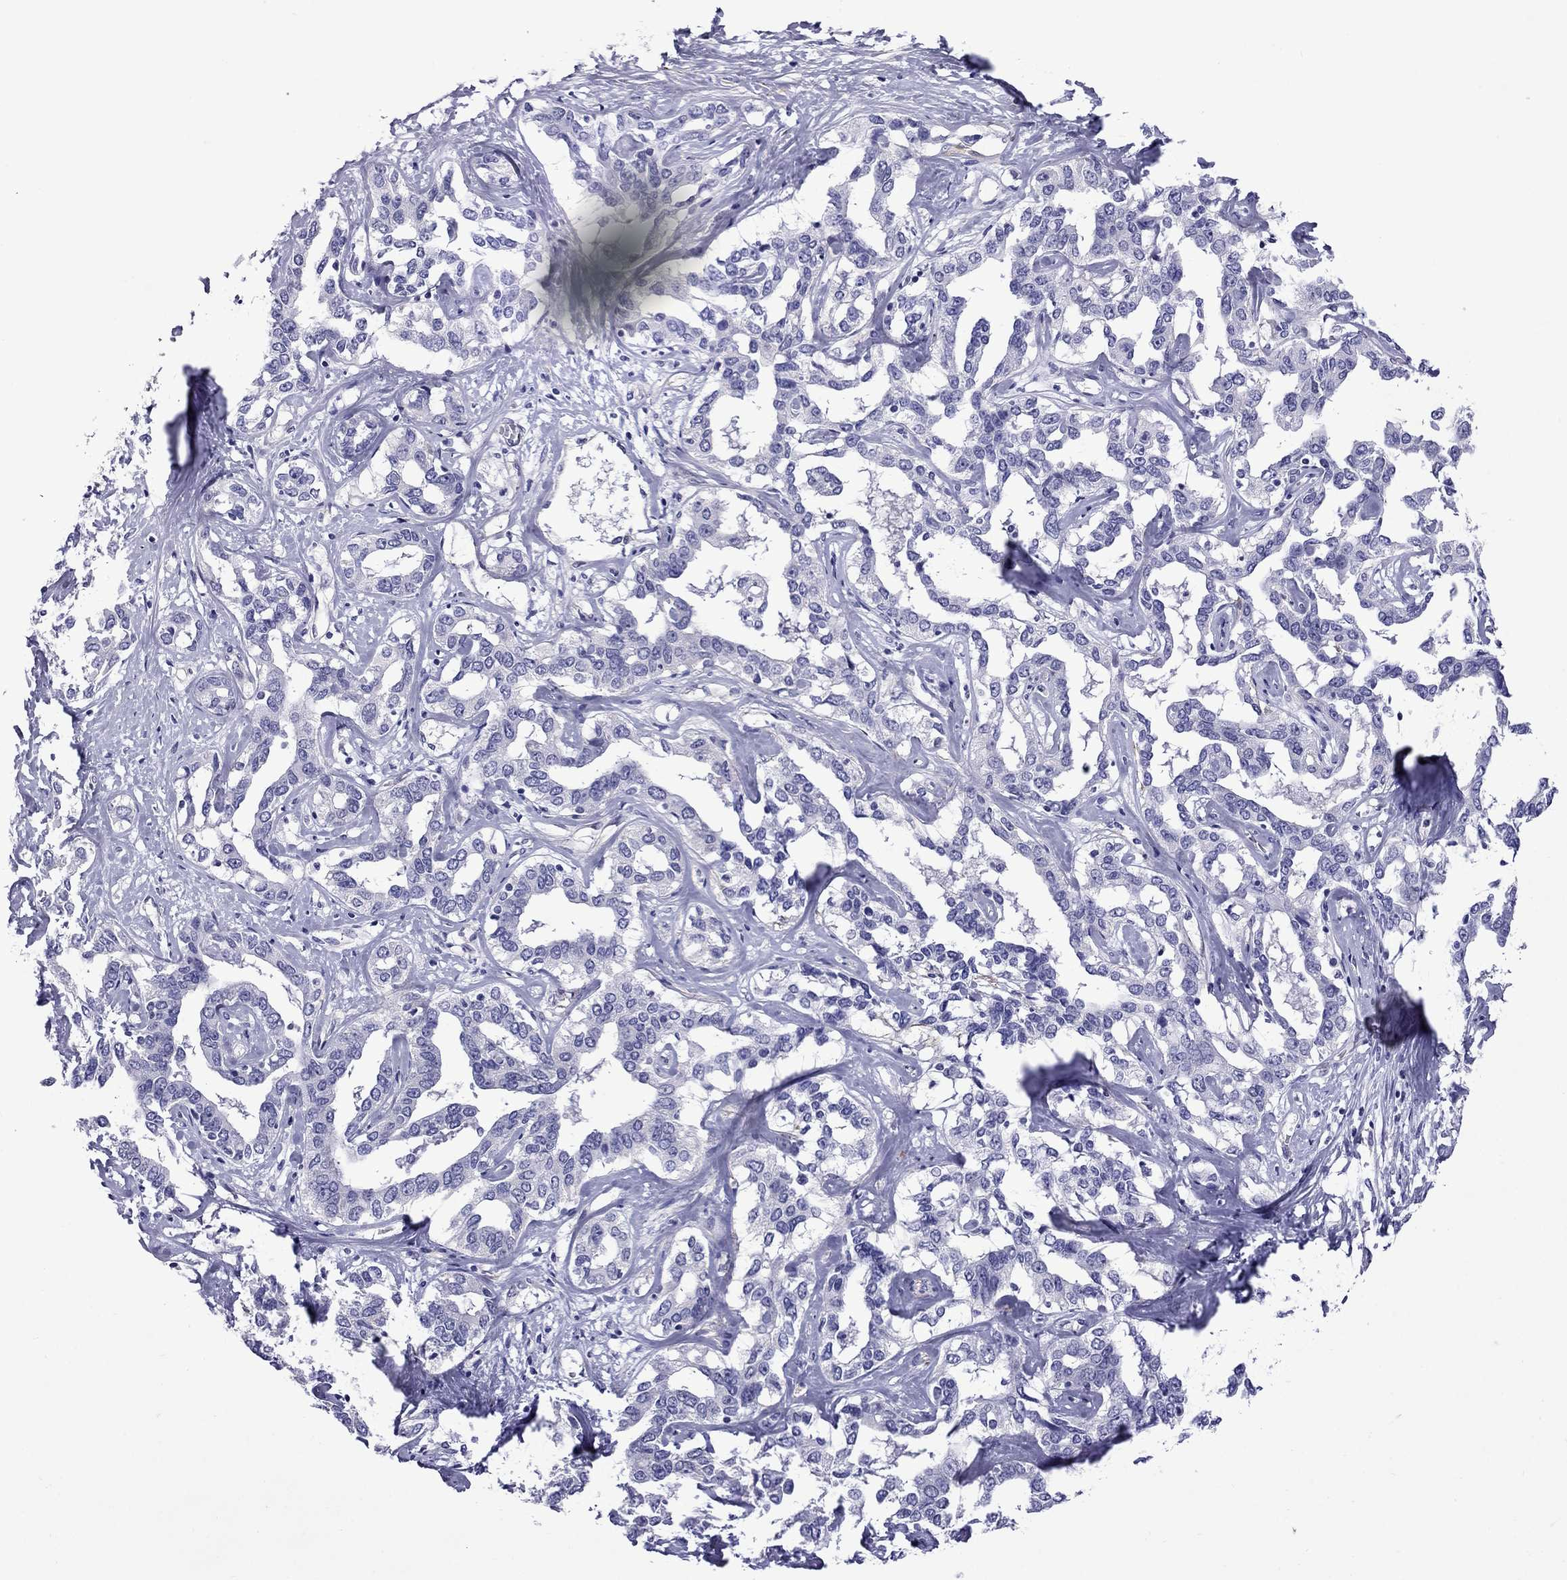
{"staining": {"intensity": "negative", "quantity": "none", "location": "none"}, "tissue": "liver cancer", "cell_type": "Tumor cells", "image_type": "cancer", "snomed": [{"axis": "morphology", "description": "Cholangiocarcinoma"}, {"axis": "topography", "description": "Liver"}], "caption": "IHC image of neoplastic tissue: liver cholangiocarcinoma stained with DAB (3,3'-diaminobenzidine) displays no significant protein positivity in tumor cells.", "gene": "CHRNA5", "patient": {"sex": "male", "age": 59}}